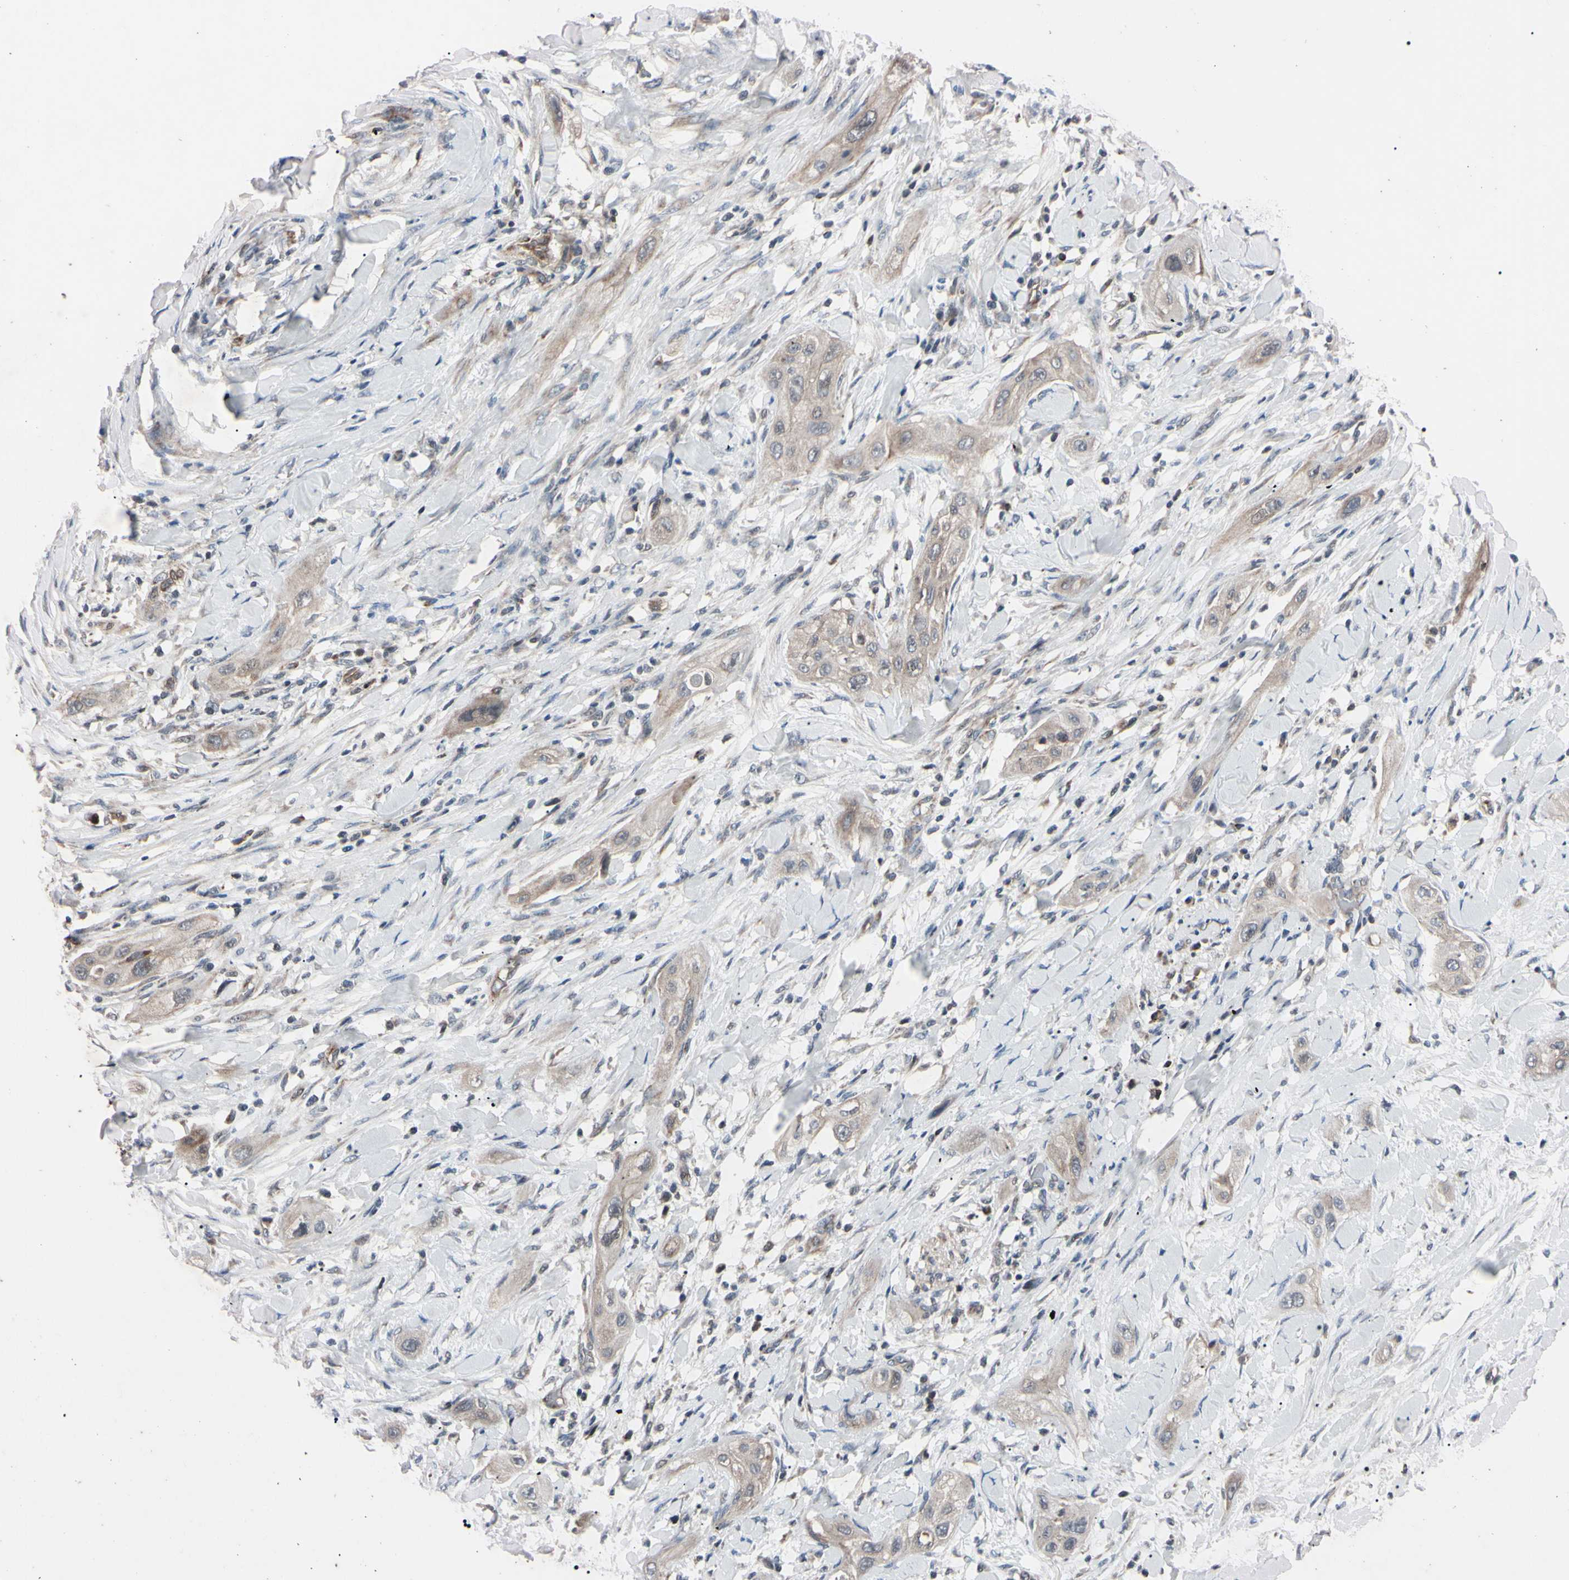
{"staining": {"intensity": "weak", "quantity": ">75%", "location": "cytoplasmic/membranous"}, "tissue": "lung cancer", "cell_type": "Tumor cells", "image_type": "cancer", "snomed": [{"axis": "morphology", "description": "Squamous cell carcinoma, NOS"}, {"axis": "topography", "description": "Lung"}], "caption": "Immunohistochemical staining of human lung cancer demonstrates weak cytoplasmic/membranous protein positivity in approximately >75% of tumor cells.", "gene": "TNFRSF1A", "patient": {"sex": "female", "age": 47}}